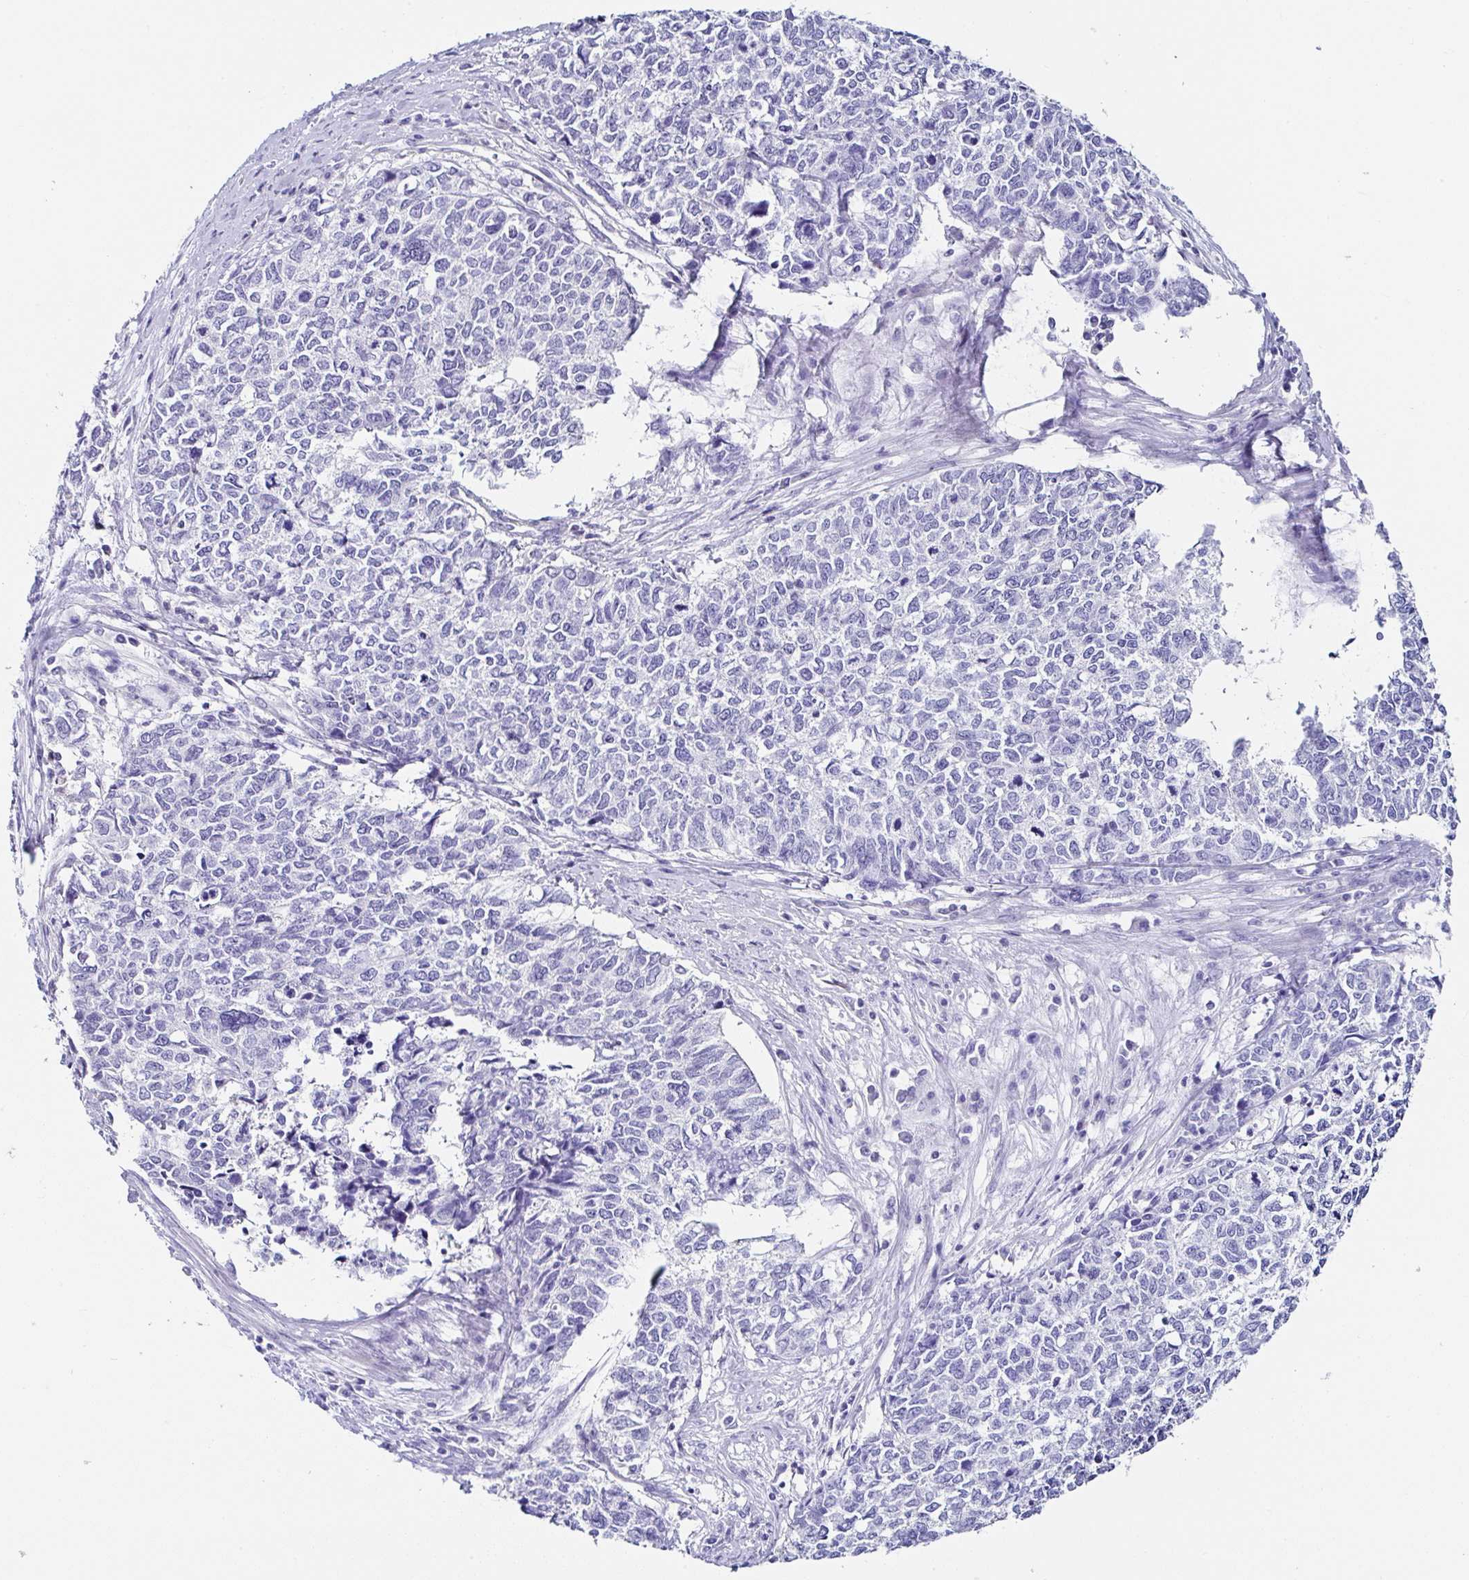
{"staining": {"intensity": "negative", "quantity": "none", "location": "none"}, "tissue": "cervical cancer", "cell_type": "Tumor cells", "image_type": "cancer", "snomed": [{"axis": "morphology", "description": "Adenocarcinoma, NOS"}, {"axis": "topography", "description": "Cervix"}], "caption": "High power microscopy micrograph of an IHC histopathology image of cervical cancer, revealing no significant staining in tumor cells.", "gene": "UGT3A1", "patient": {"sex": "female", "age": 63}}